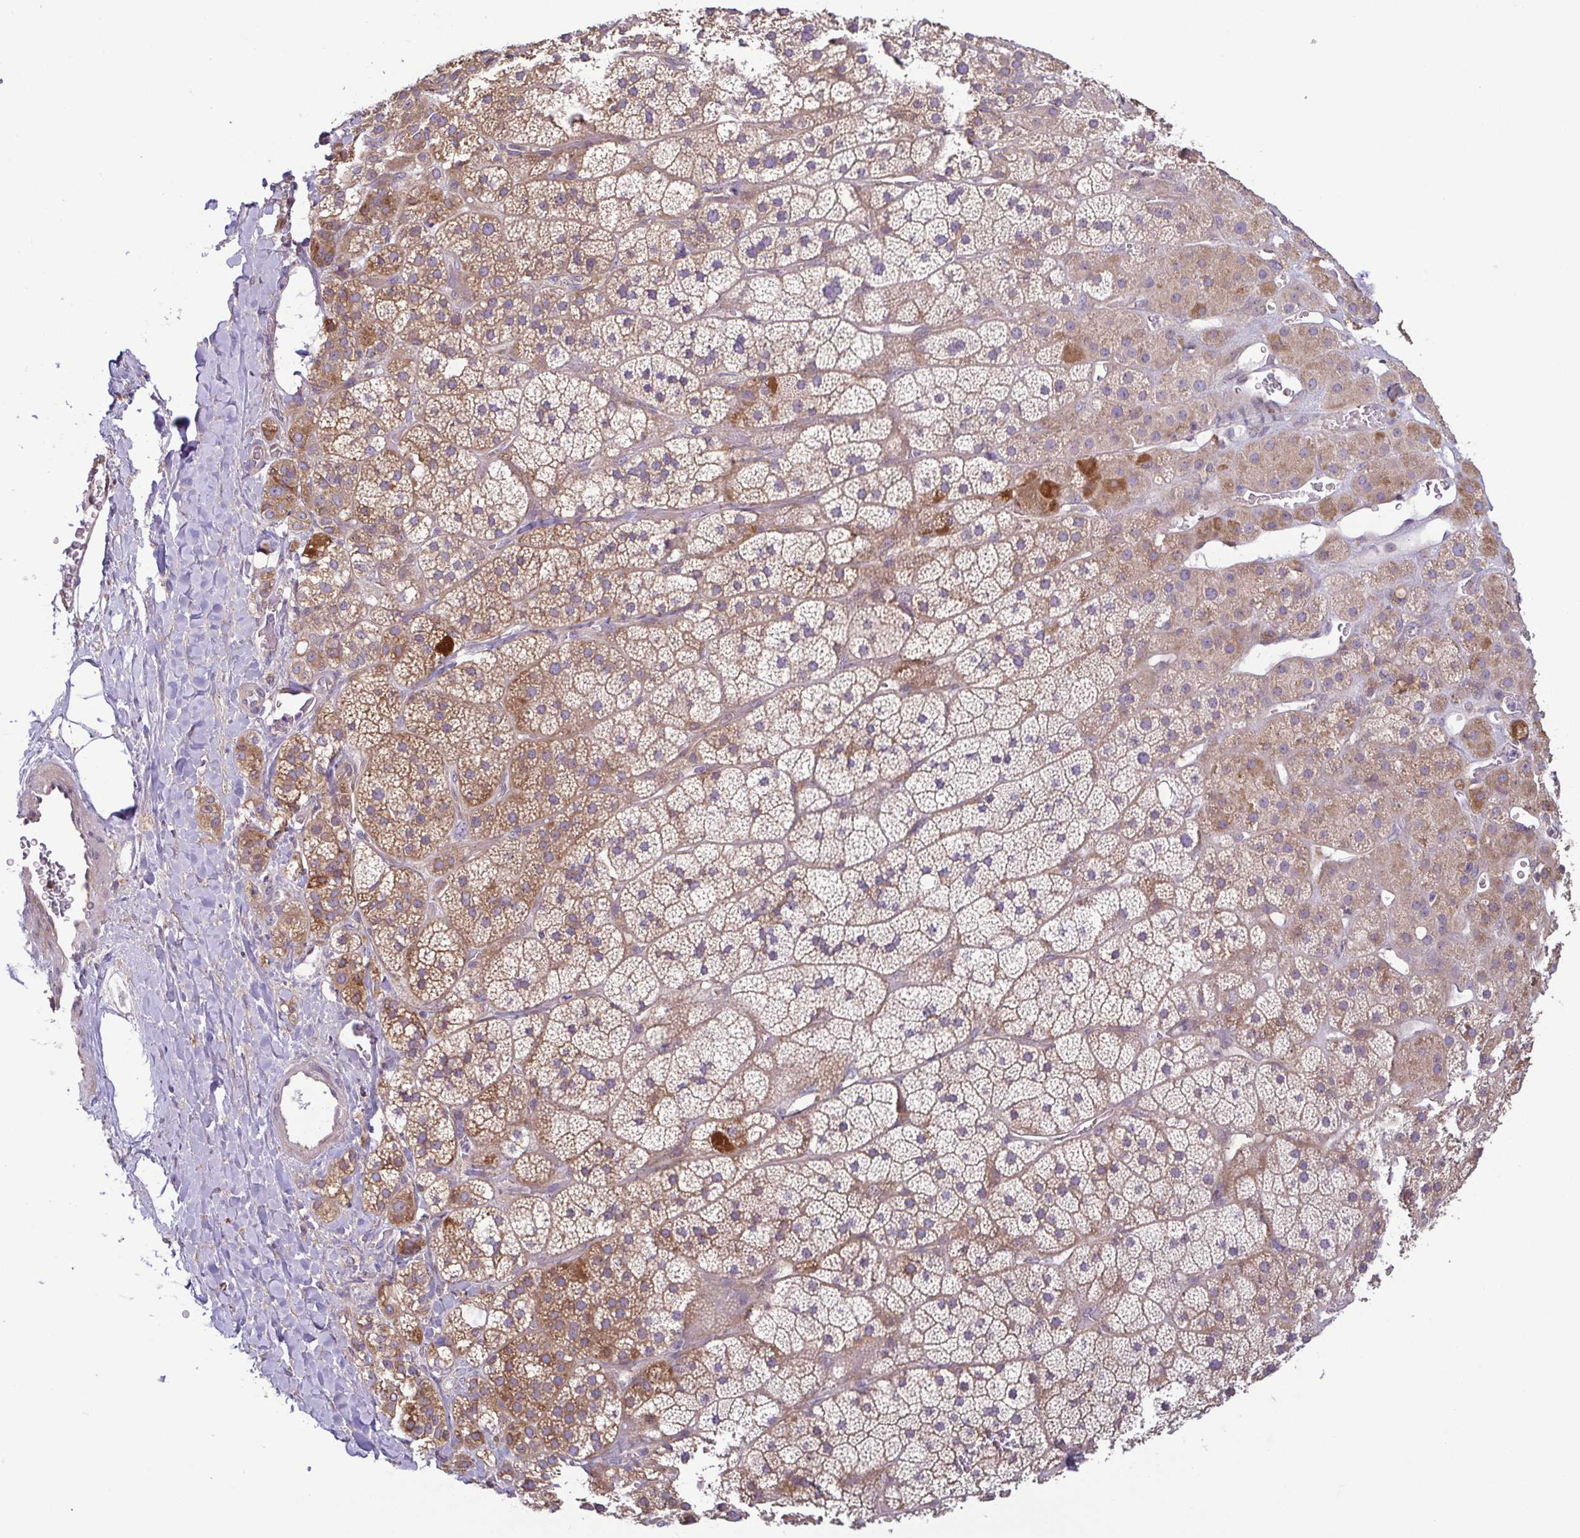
{"staining": {"intensity": "moderate", "quantity": ">75%", "location": "cytoplasmic/membranous"}, "tissue": "adrenal gland", "cell_type": "Glandular cells", "image_type": "normal", "snomed": [{"axis": "morphology", "description": "Normal tissue, NOS"}, {"axis": "topography", "description": "Adrenal gland"}], "caption": "Immunohistochemistry (IHC) image of benign adrenal gland stained for a protein (brown), which demonstrates medium levels of moderate cytoplasmic/membranous expression in approximately >75% of glandular cells.", "gene": "LMF2", "patient": {"sex": "male", "age": 57}}